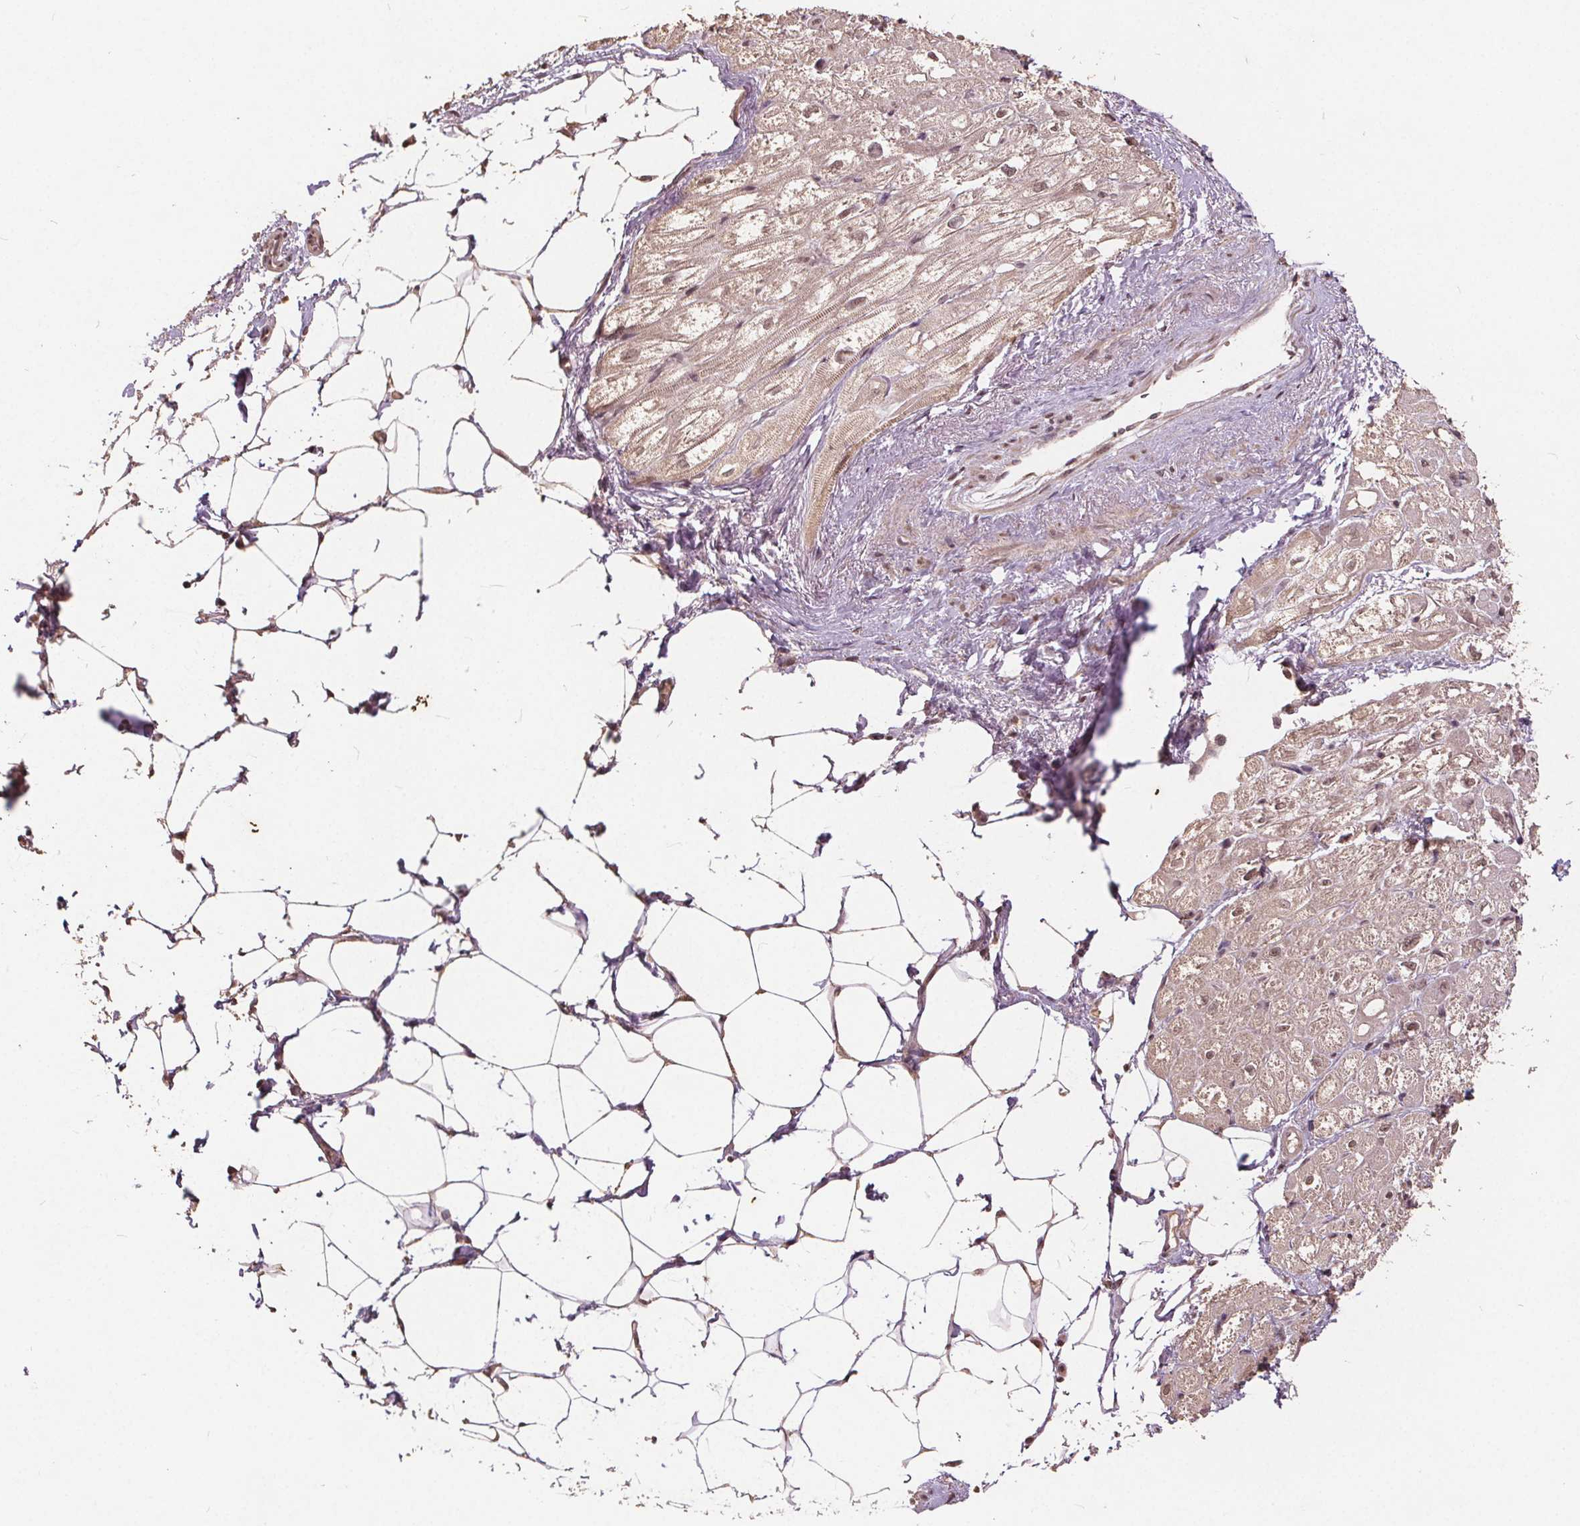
{"staining": {"intensity": "weak", "quantity": "25%-75%", "location": "cytoplasmic/membranous,nuclear"}, "tissue": "heart muscle", "cell_type": "Cardiomyocytes", "image_type": "normal", "snomed": [{"axis": "morphology", "description": "Normal tissue, NOS"}, {"axis": "topography", "description": "Heart"}], "caption": "A photomicrograph of human heart muscle stained for a protein shows weak cytoplasmic/membranous,nuclear brown staining in cardiomyocytes. Nuclei are stained in blue.", "gene": "DNMT3B", "patient": {"sex": "female", "age": 69}}